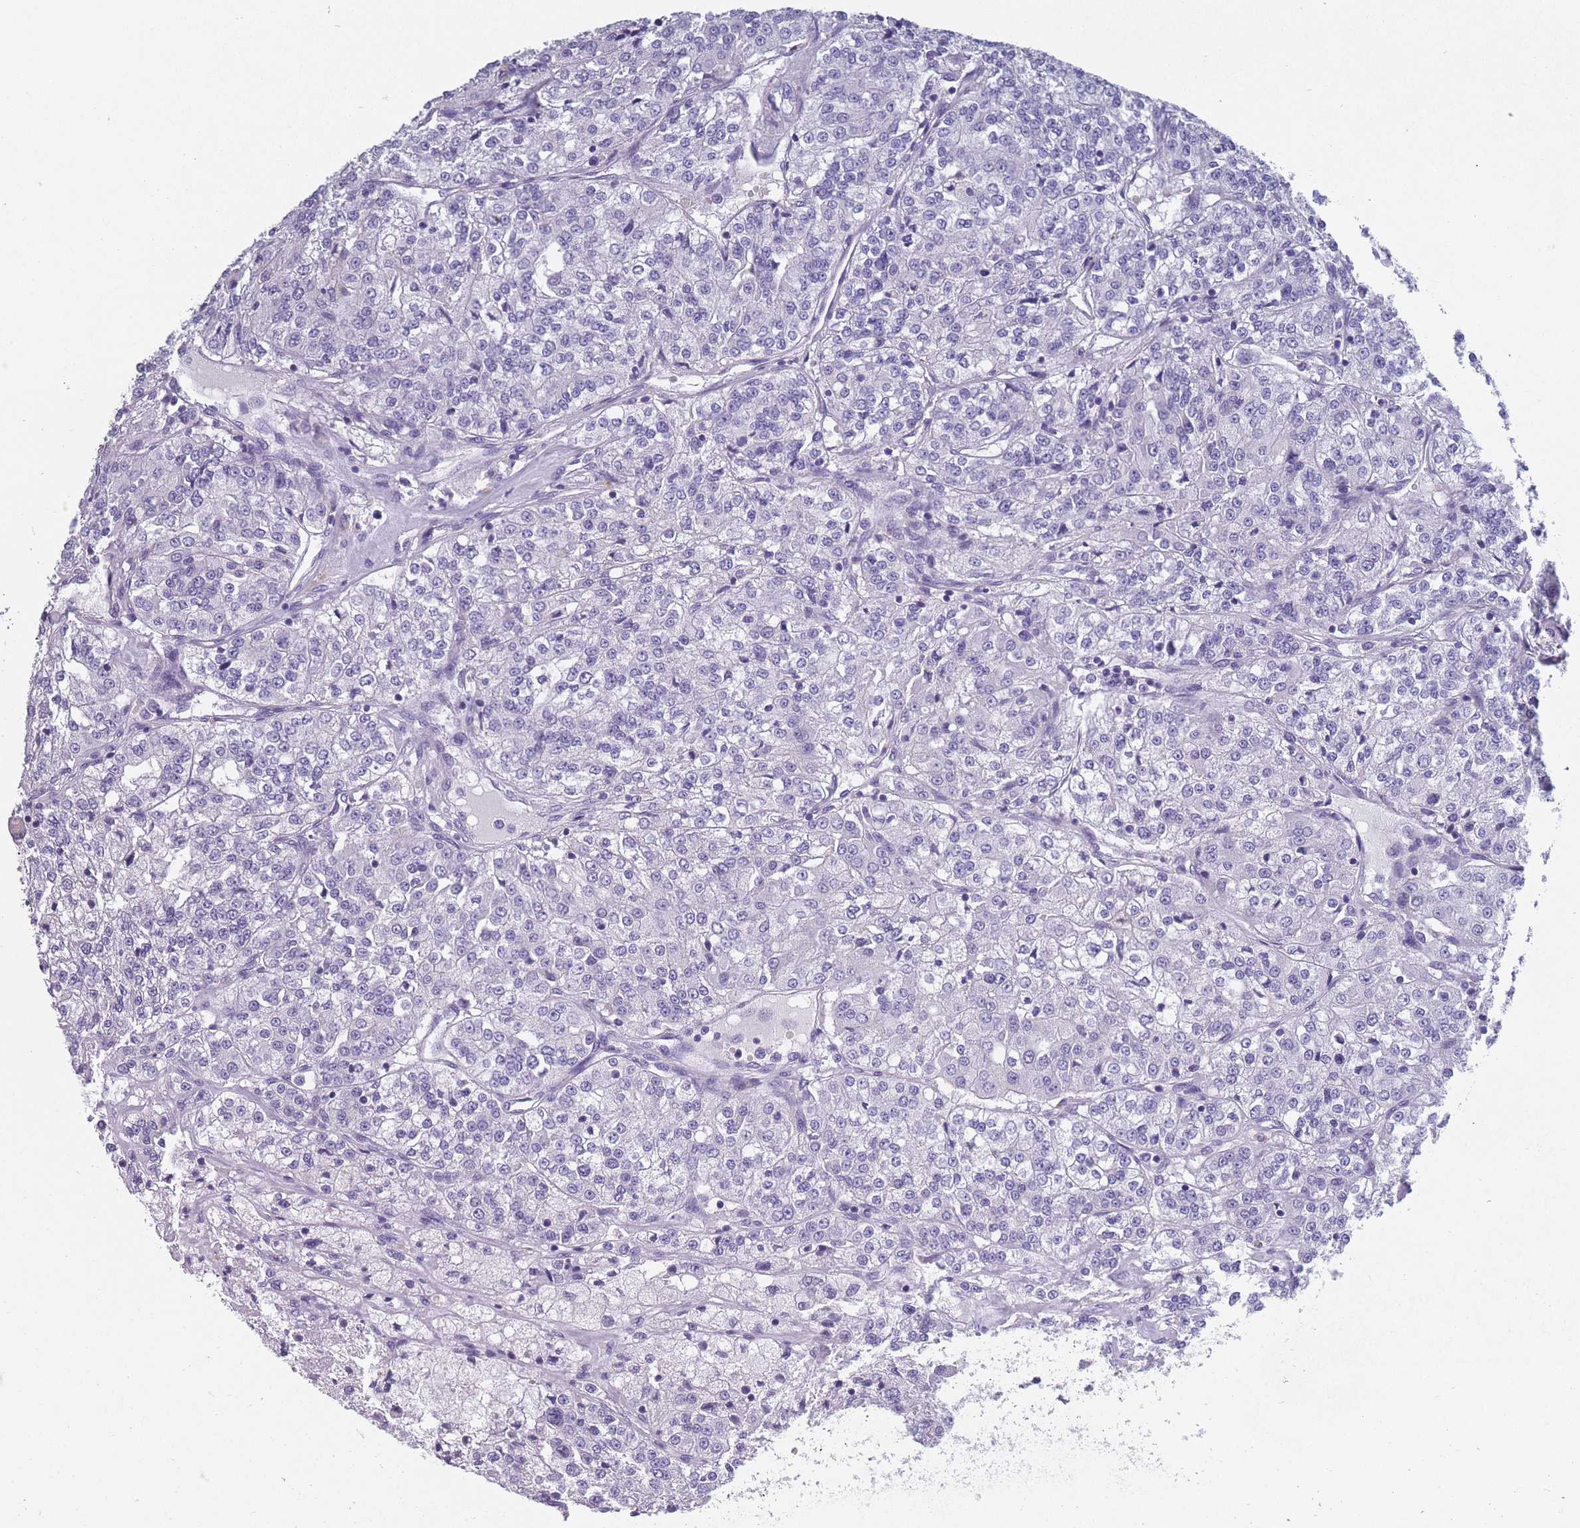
{"staining": {"intensity": "negative", "quantity": "none", "location": "none"}, "tissue": "renal cancer", "cell_type": "Tumor cells", "image_type": "cancer", "snomed": [{"axis": "morphology", "description": "Adenocarcinoma, NOS"}, {"axis": "topography", "description": "Kidney"}], "caption": "The IHC photomicrograph has no significant positivity in tumor cells of renal cancer tissue.", "gene": "OR4C5", "patient": {"sex": "female", "age": 63}}